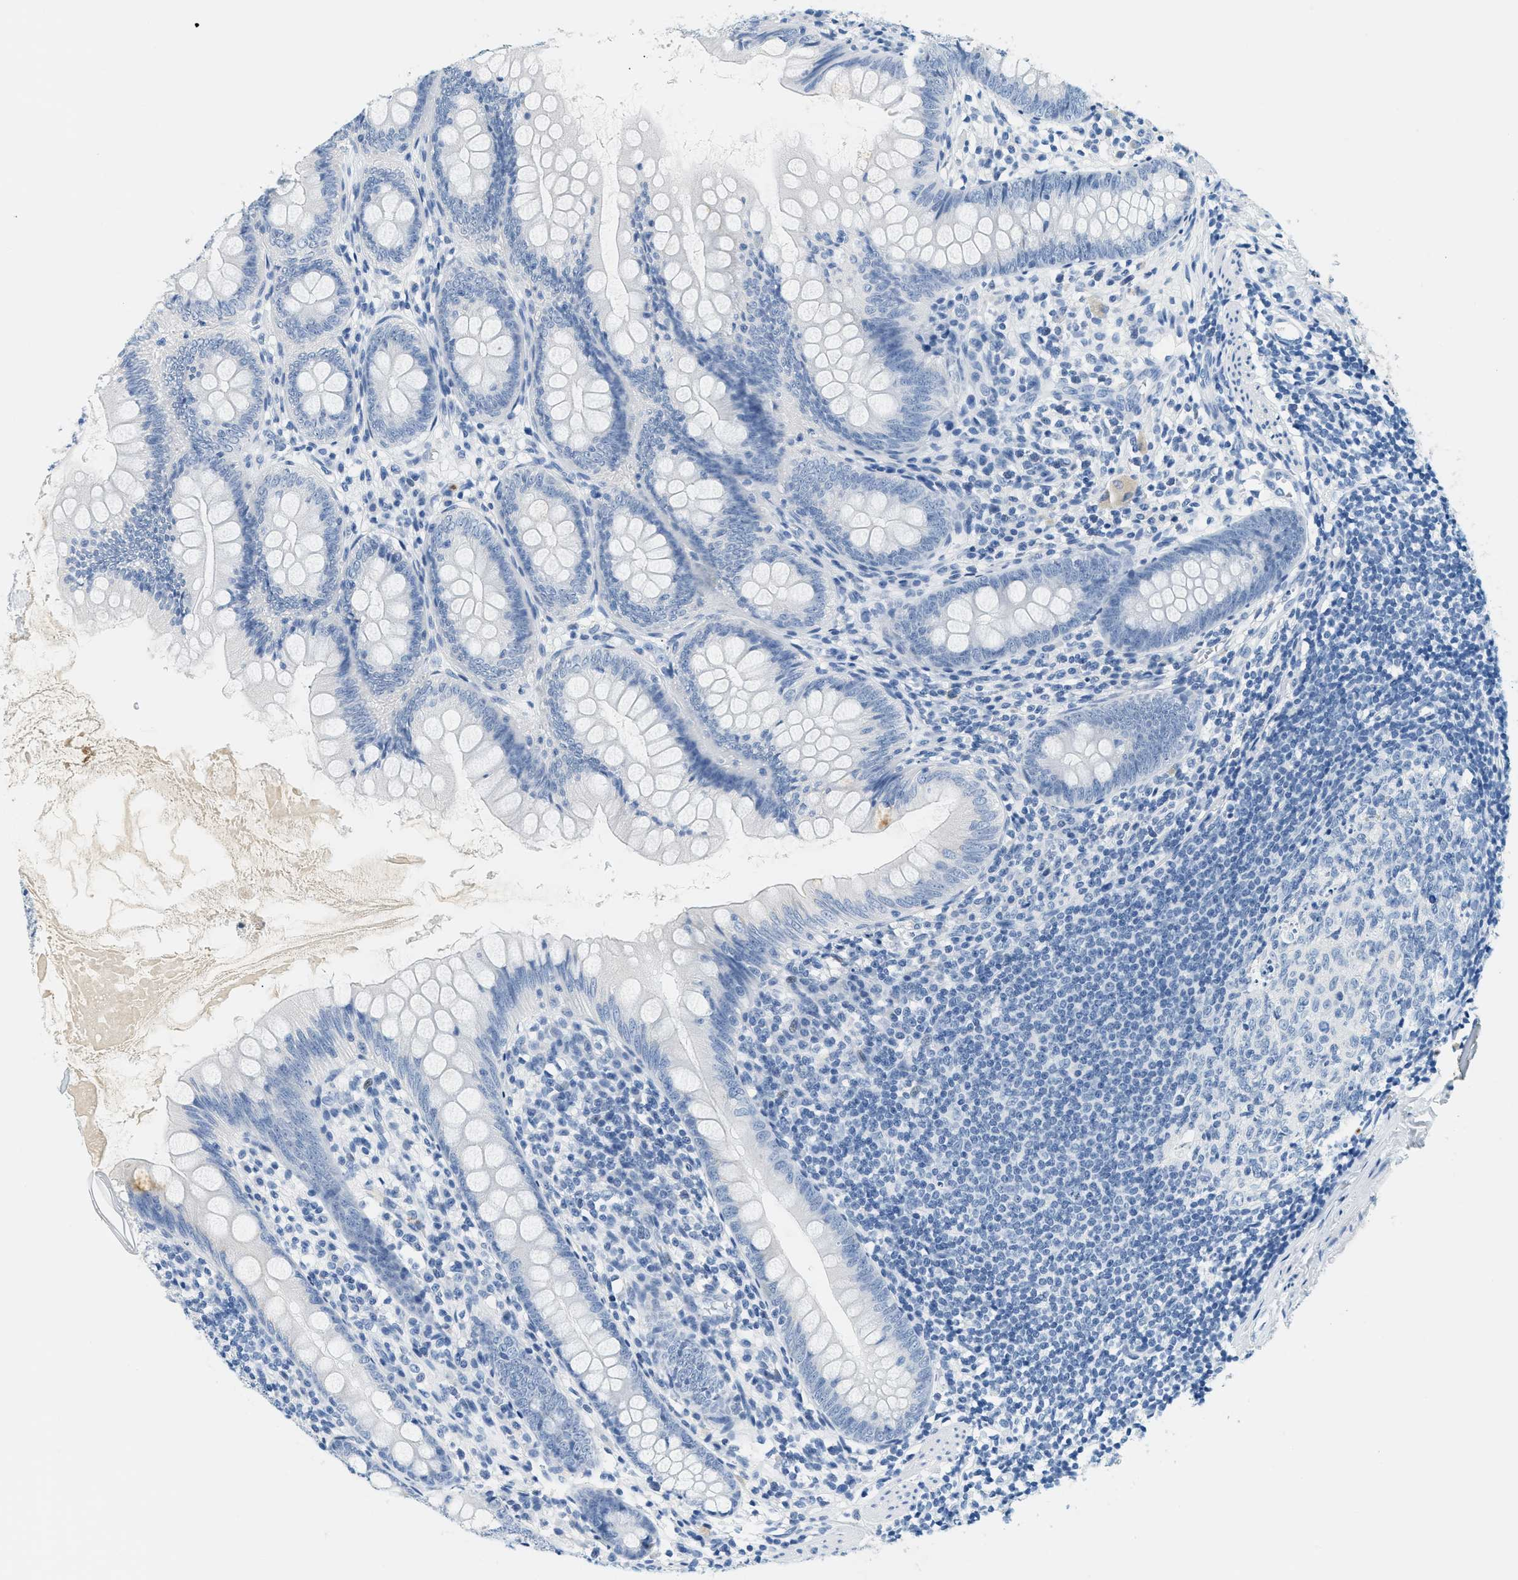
{"staining": {"intensity": "negative", "quantity": "none", "location": "none"}, "tissue": "appendix", "cell_type": "Glandular cells", "image_type": "normal", "snomed": [{"axis": "morphology", "description": "Normal tissue, NOS"}, {"axis": "topography", "description": "Appendix"}], "caption": "DAB immunohistochemical staining of normal human appendix reveals no significant staining in glandular cells. (Immunohistochemistry, brightfield microscopy, high magnification).", "gene": "LCN2", "patient": {"sex": "female", "age": 77}}